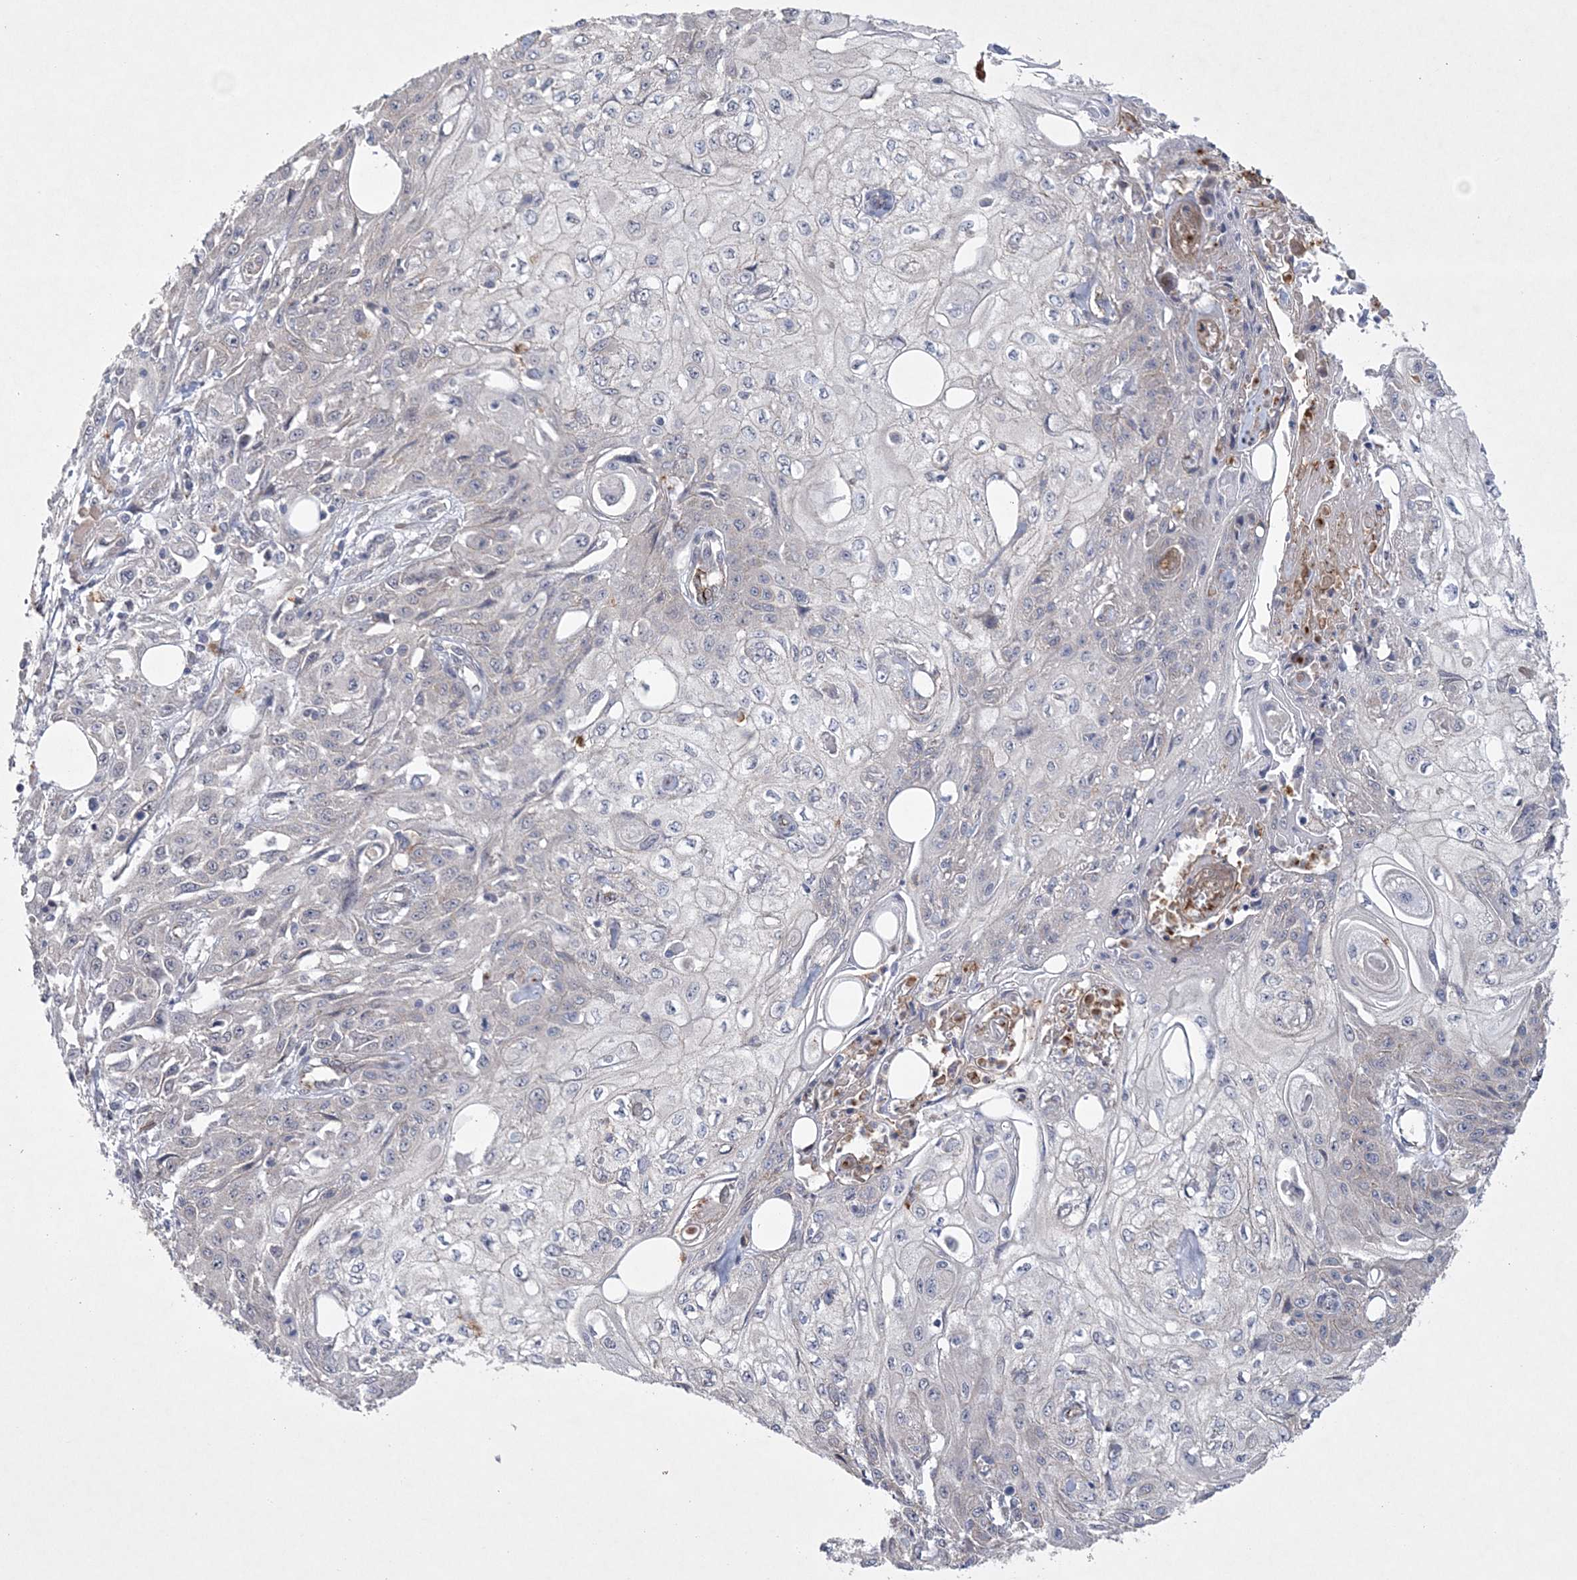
{"staining": {"intensity": "negative", "quantity": "none", "location": "none"}, "tissue": "skin cancer", "cell_type": "Tumor cells", "image_type": "cancer", "snomed": [{"axis": "morphology", "description": "Squamous cell carcinoma, NOS"}, {"axis": "morphology", "description": "Squamous cell carcinoma, metastatic, NOS"}, {"axis": "topography", "description": "Skin"}, {"axis": "topography", "description": "Lymph node"}], "caption": "Tumor cells show no significant protein expression in skin metastatic squamous cell carcinoma.", "gene": "DPCD", "patient": {"sex": "male", "age": 75}}